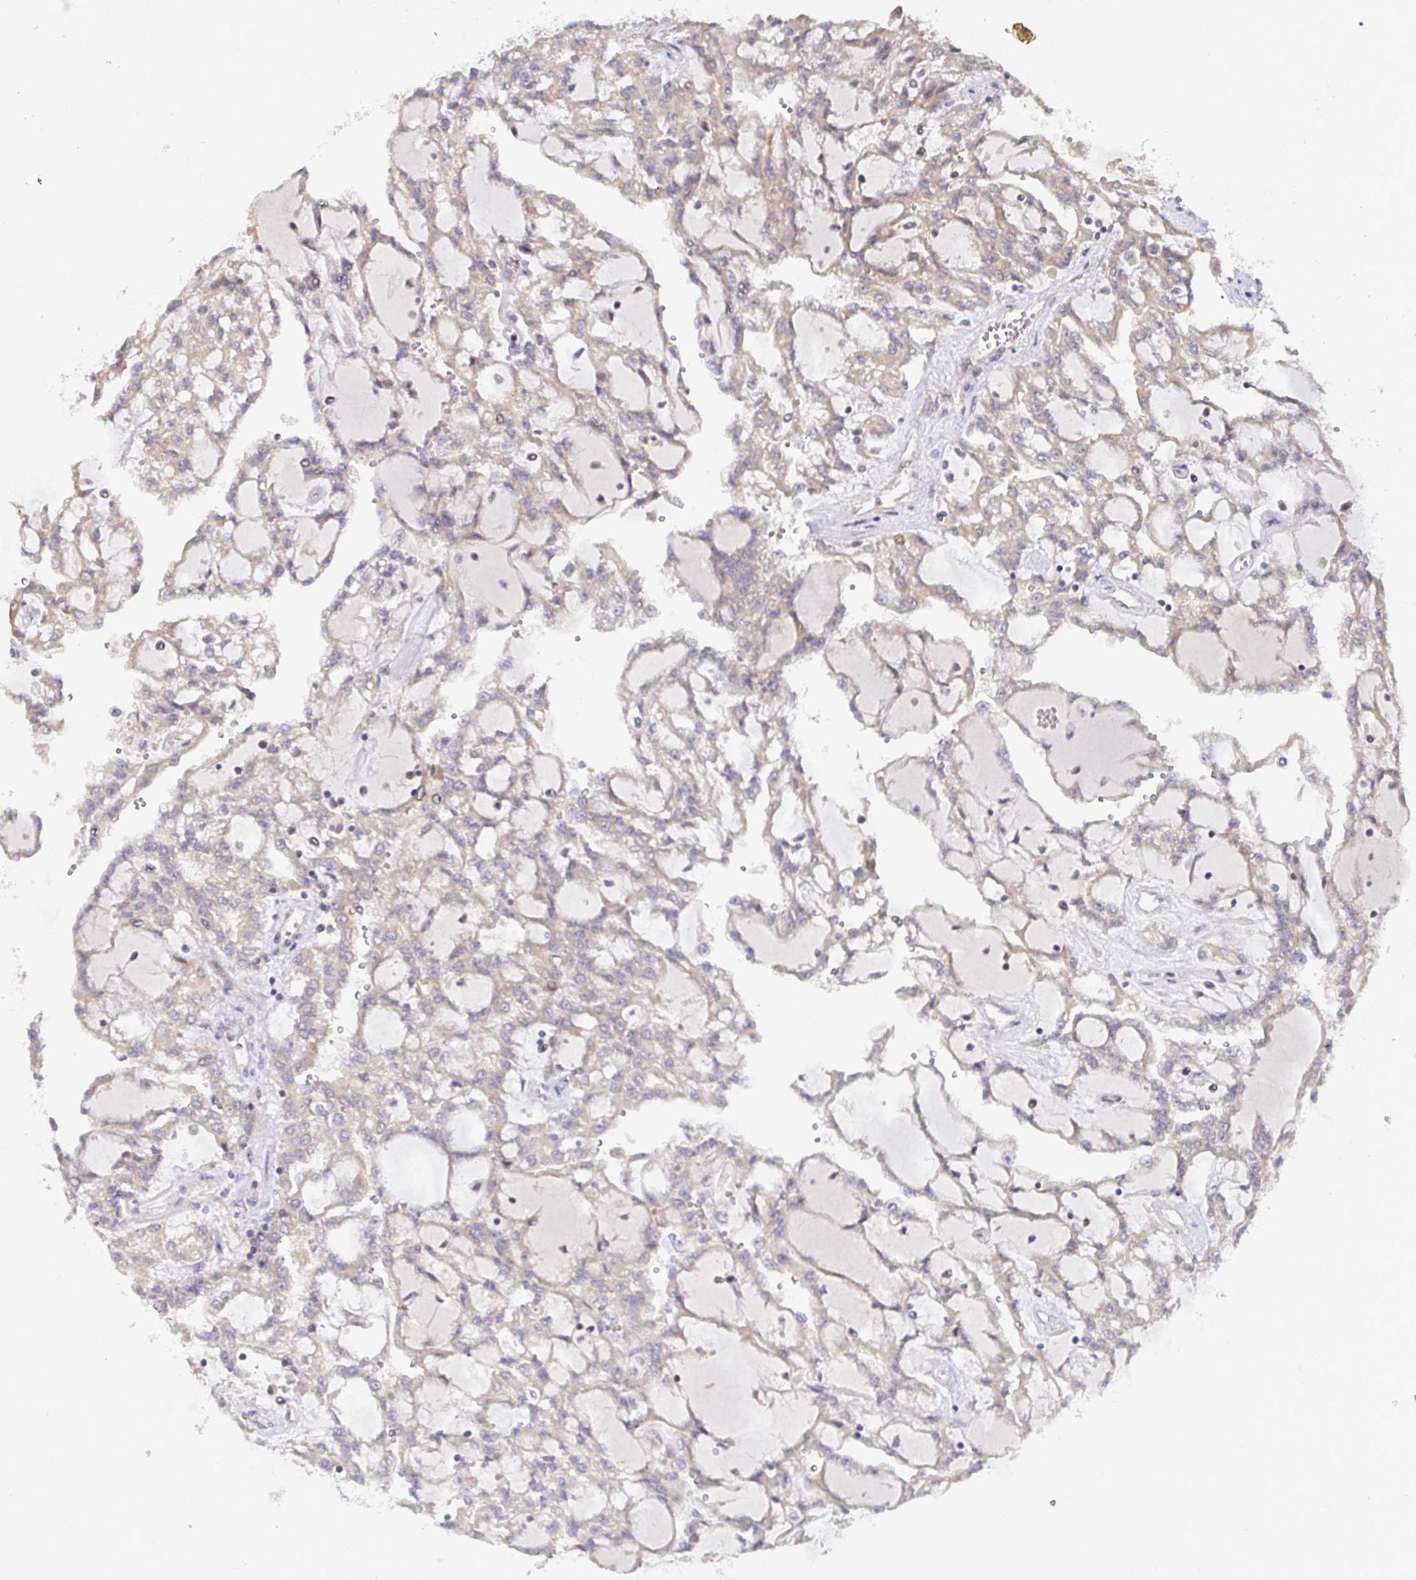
{"staining": {"intensity": "weak", "quantity": ">75%", "location": "cytoplasmic/membranous"}, "tissue": "renal cancer", "cell_type": "Tumor cells", "image_type": "cancer", "snomed": [{"axis": "morphology", "description": "Adenocarcinoma, NOS"}, {"axis": "topography", "description": "Kidney"}], "caption": "Immunohistochemical staining of human renal cancer demonstrates low levels of weak cytoplasmic/membranous protein staining in approximately >75% of tumor cells. The protein of interest is shown in brown color, while the nuclei are stained blue.", "gene": "ELP1", "patient": {"sex": "male", "age": 63}}